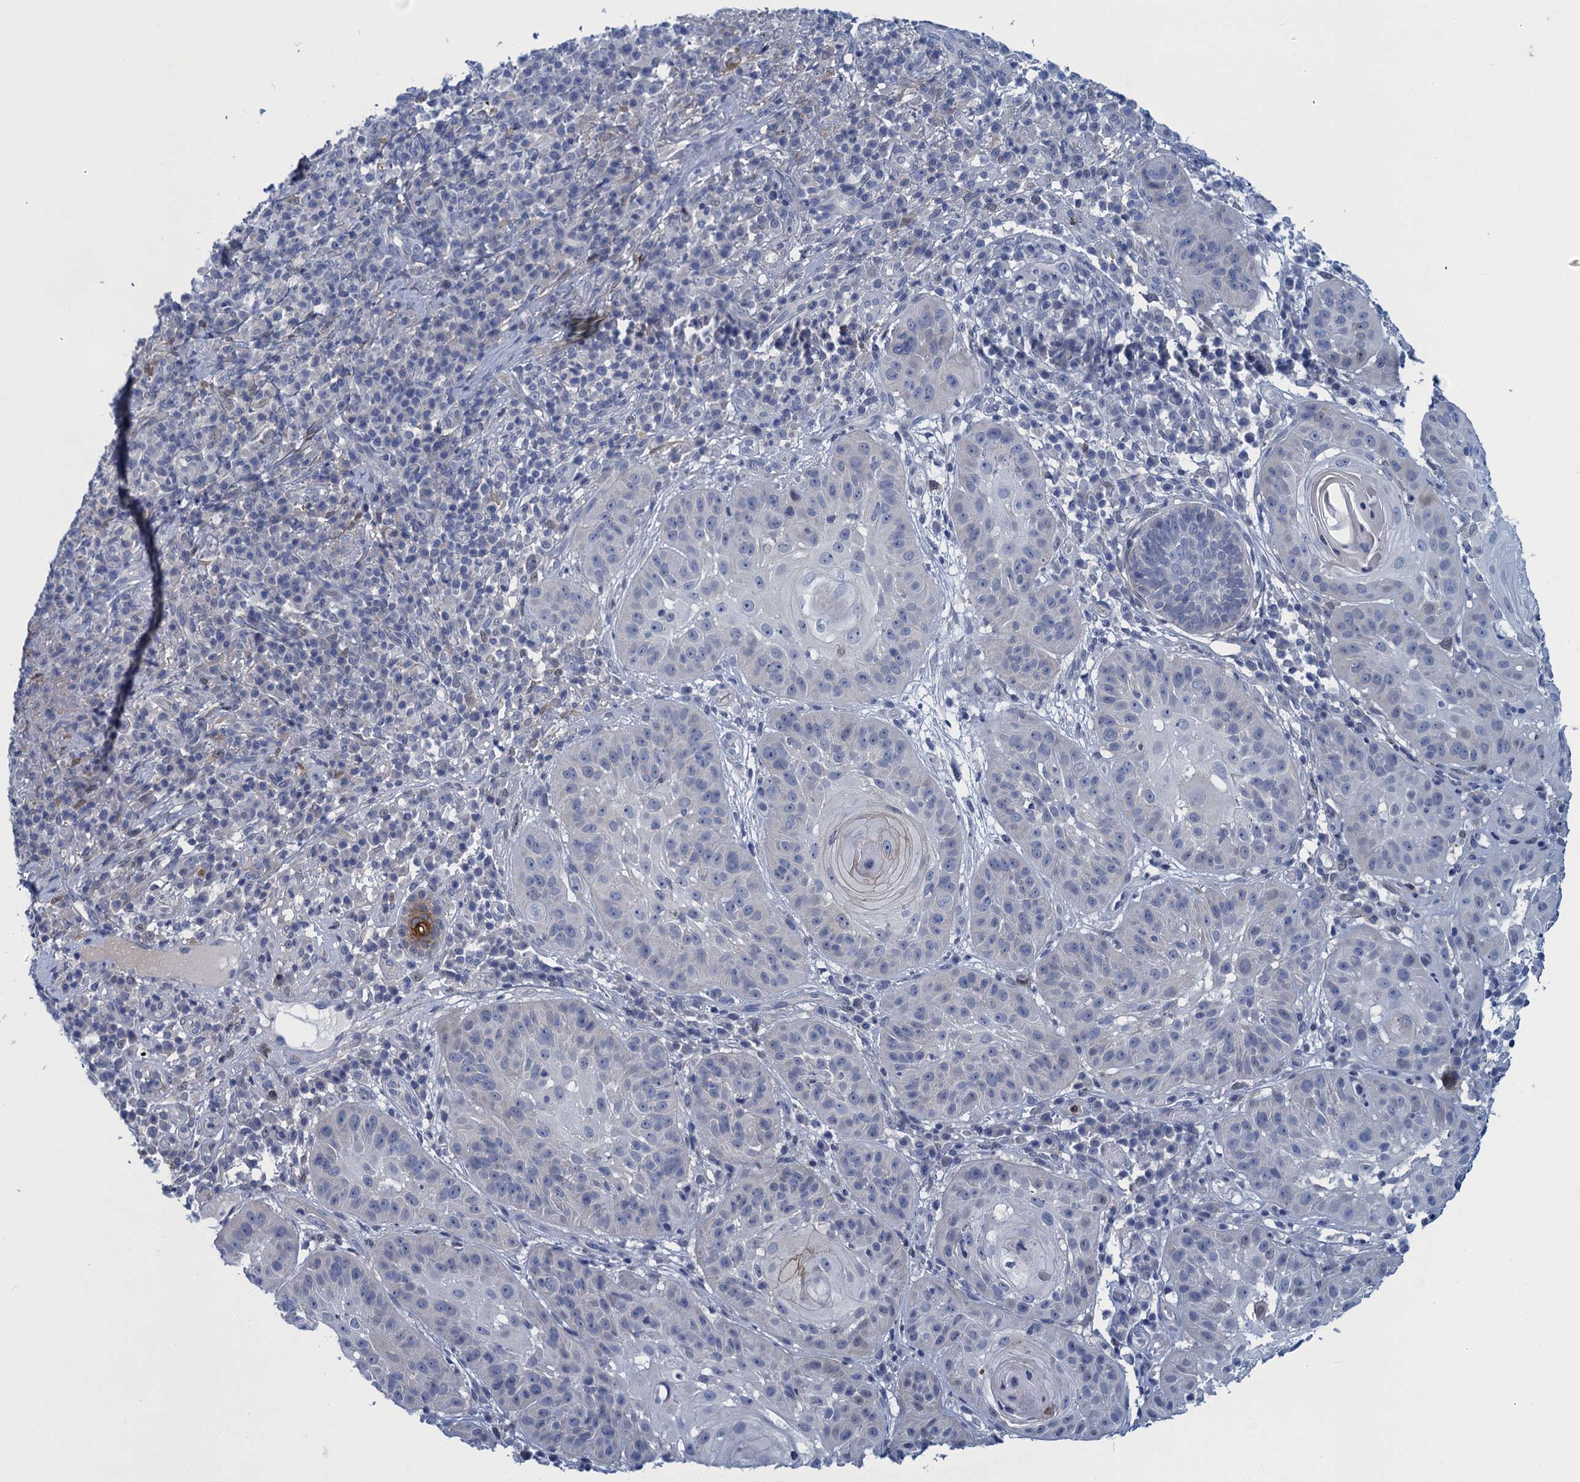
{"staining": {"intensity": "moderate", "quantity": "<25%", "location": "cytoplasmic/membranous"}, "tissue": "skin cancer", "cell_type": "Tumor cells", "image_type": "cancer", "snomed": [{"axis": "morphology", "description": "Normal tissue, NOS"}, {"axis": "morphology", "description": "Basal cell carcinoma"}, {"axis": "topography", "description": "Skin"}], "caption": "Immunohistochemistry of human skin basal cell carcinoma reveals low levels of moderate cytoplasmic/membranous staining in approximately <25% of tumor cells.", "gene": "SCEL", "patient": {"sex": "male", "age": 93}}